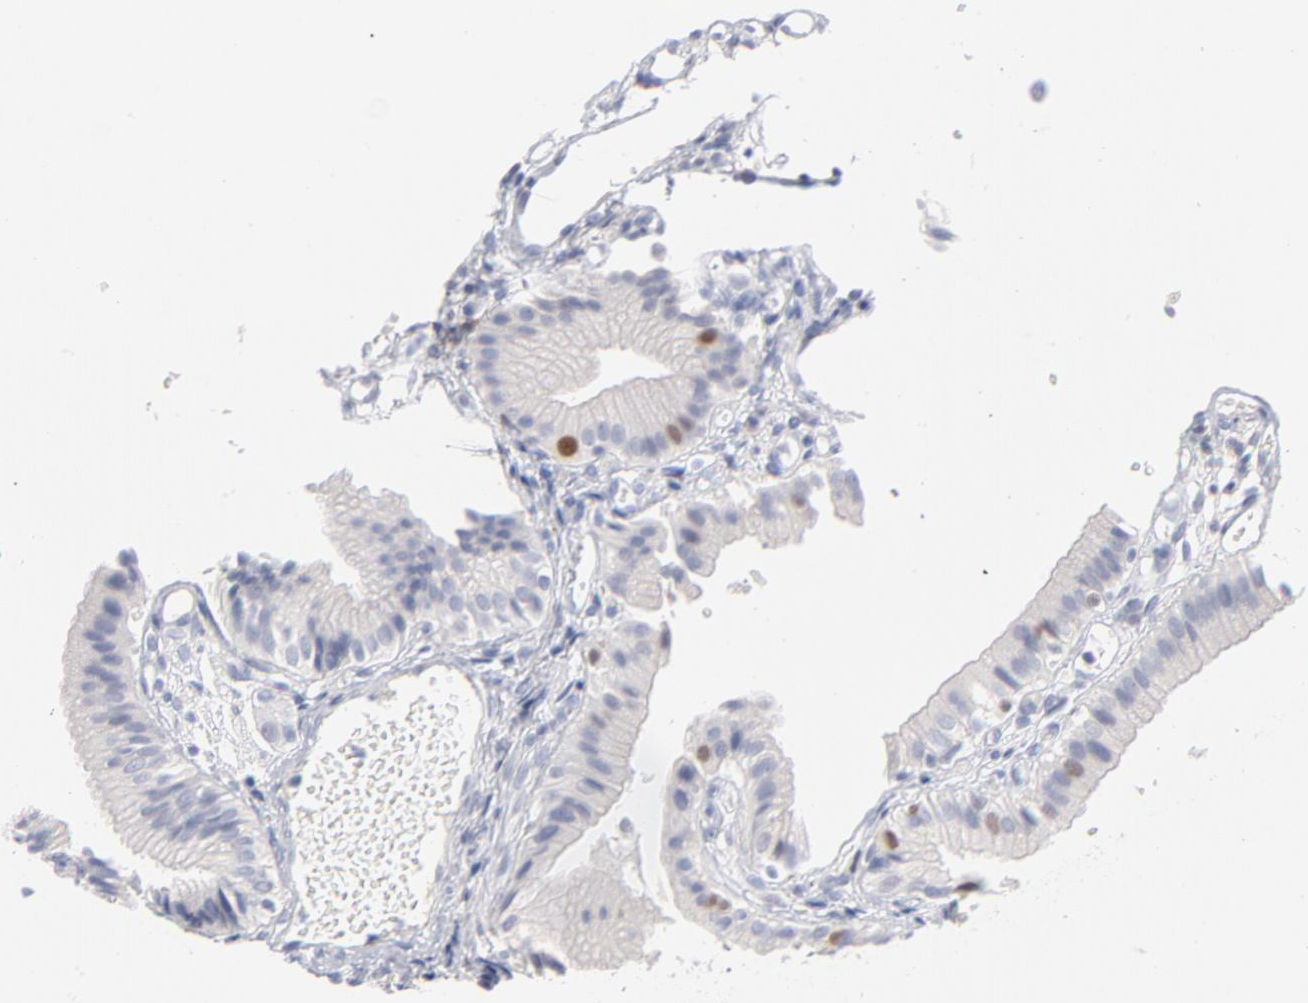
{"staining": {"intensity": "strong", "quantity": "<25%", "location": "nuclear"}, "tissue": "gallbladder", "cell_type": "Glandular cells", "image_type": "normal", "snomed": [{"axis": "morphology", "description": "Normal tissue, NOS"}, {"axis": "topography", "description": "Gallbladder"}], "caption": "The photomicrograph shows staining of normal gallbladder, revealing strong nuclear protein staining (brown color) within glandular cells.", "gene": "MCM7", "patient": {"sex": "male", "age": 65}}